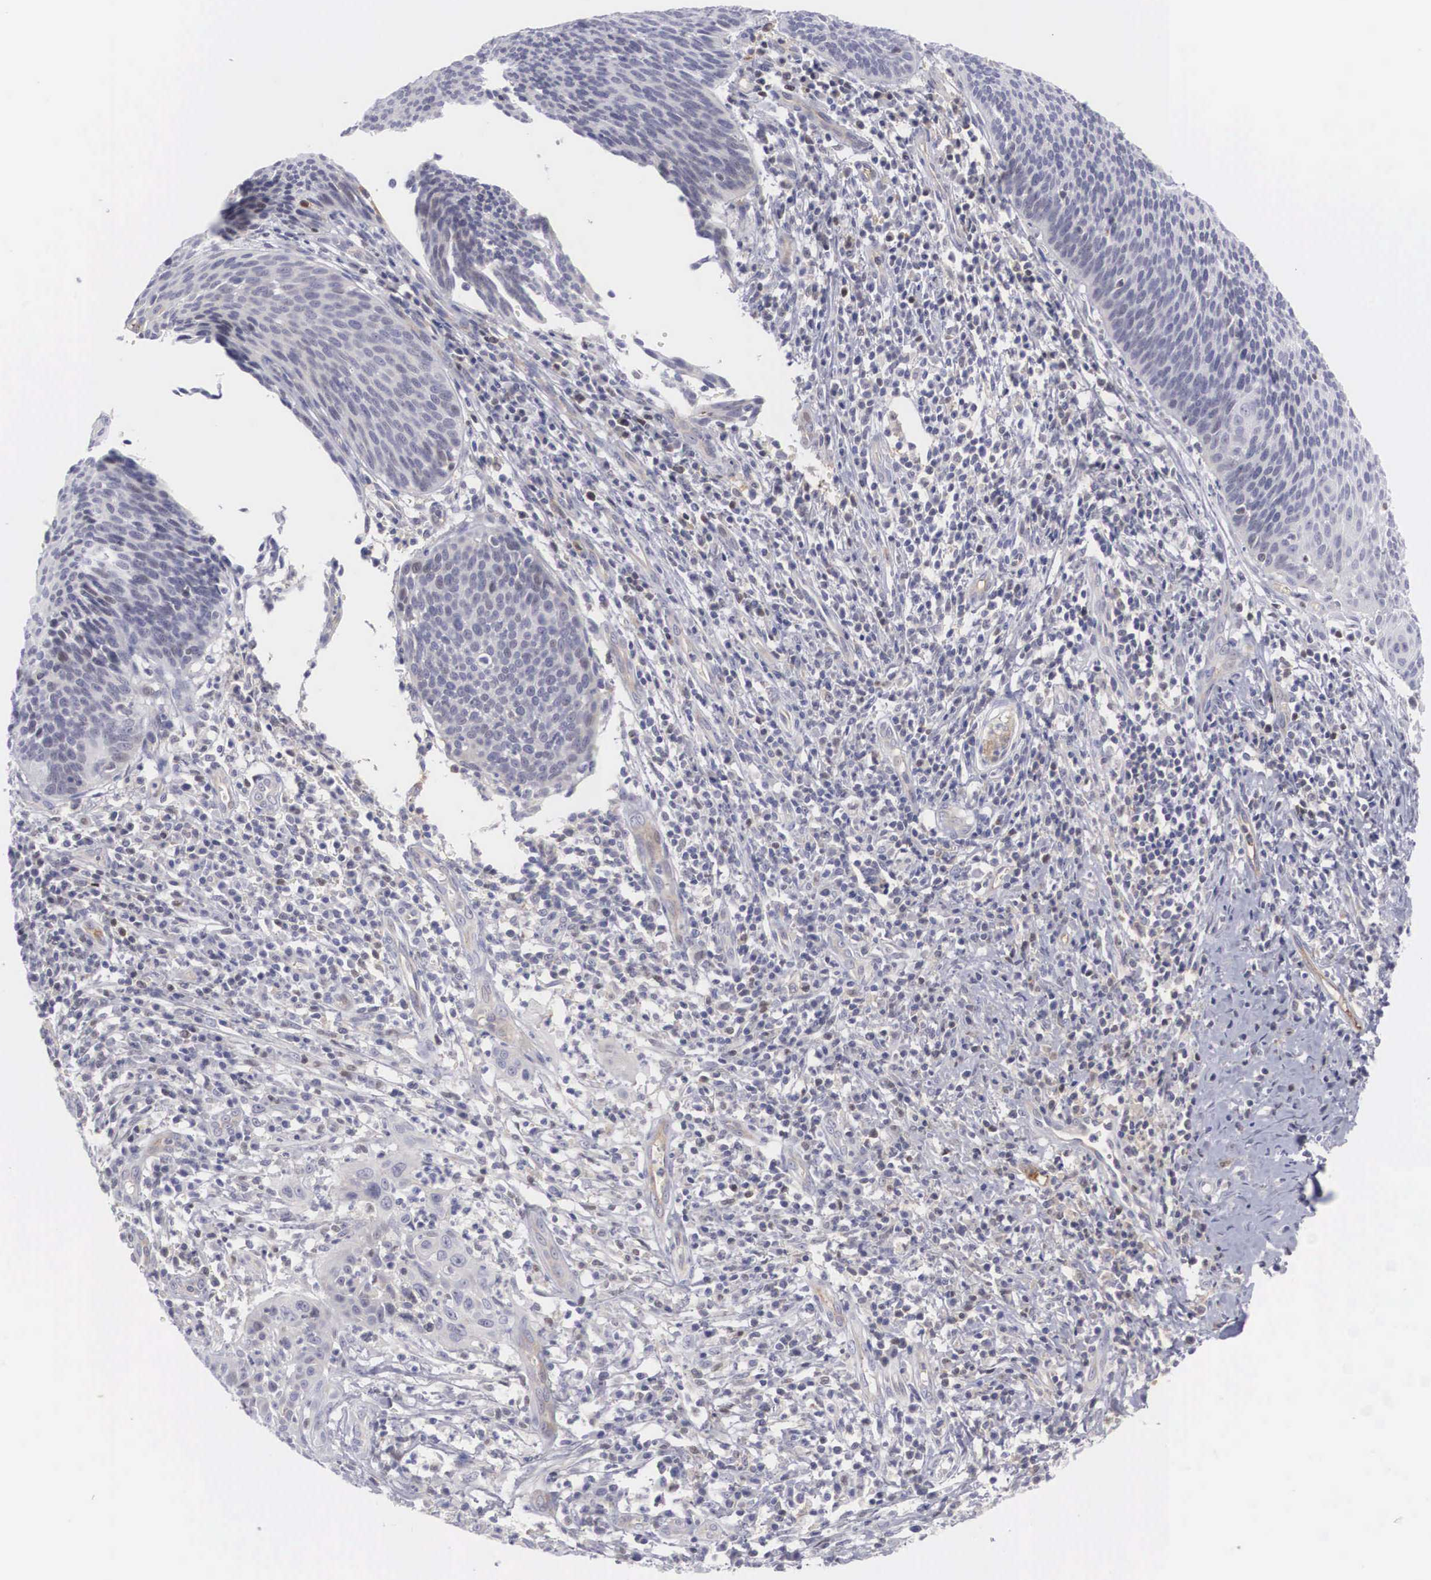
{"staining": {"intensity": "weak", "quantity": "<25%", "location": "nuclear"}, "tissue": "cervical cancer", "cell_type": "Tumor cells", "image_type": "cancer", "snomed": [{"axis": "morphology", "description": "Squamous cell carcinoma, NOS"}, {"axis": "topography", "description": "Cervix"}], "caption": "Image shows no significant protein positivity in tumor cells of cervical cancer (squamous cell carcinoma). (DAB (3,3'-diaminobenzidine) IHC, high magnification).", "gene": "RBPJ", "patient": {"sex": "female", "age": 41}}